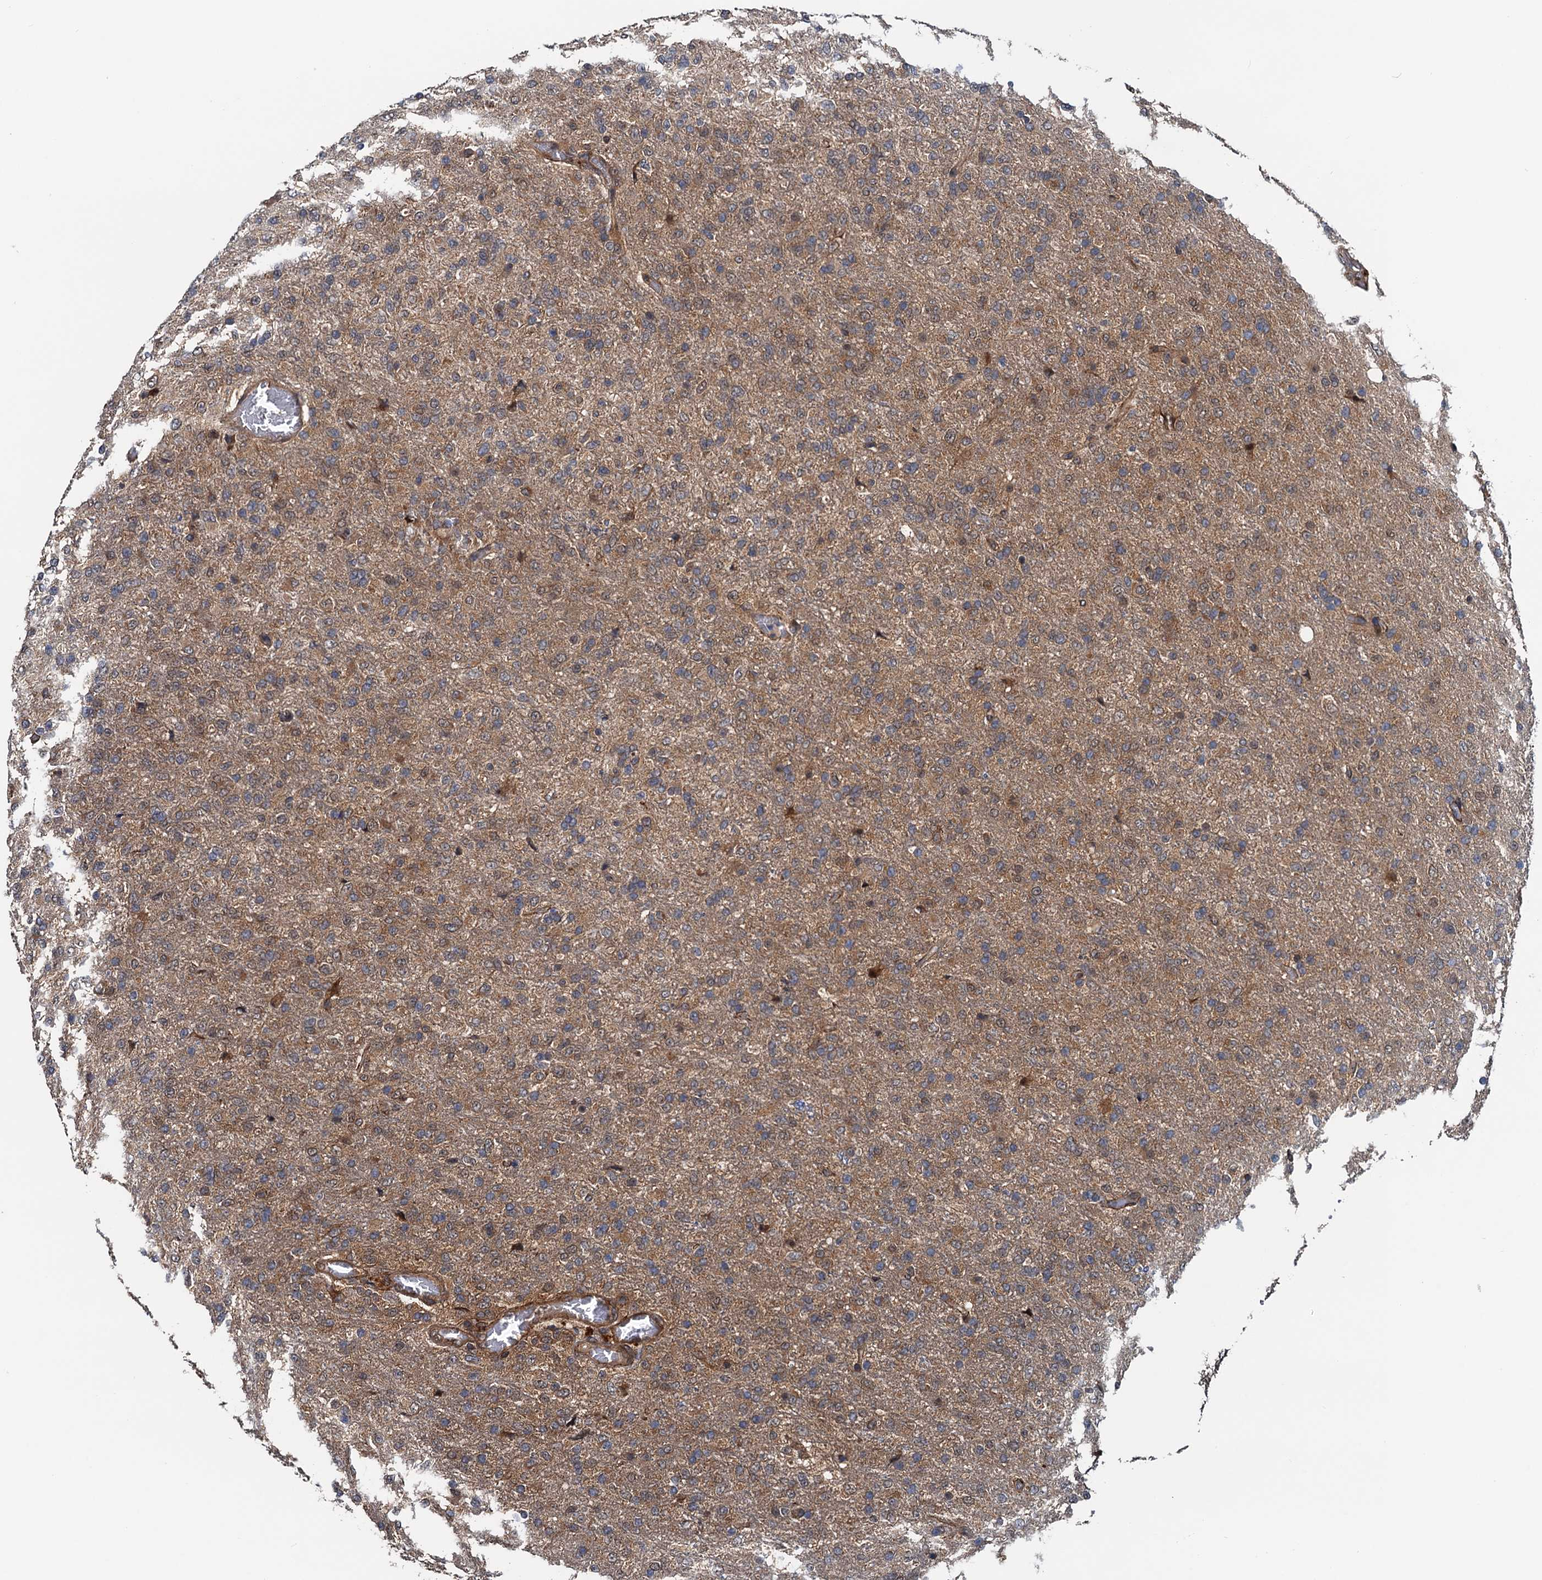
{"staining": {"intensity": "negative", "quantity": "none", "location": "none"}, "tissue": "glioma", "cell_type": "Tumor cells", "image_type": "cancer", "snomed": [{"axis": "morphology", "description": "Glioma, malignant, High grade"}, {"axis": "topography", "description": "Brain"}], "caption": "IHC of human glioma displays no positivity in tumor cells.", "gene": "AAGAB", "patient": {"sex": "female", "age": 74}}